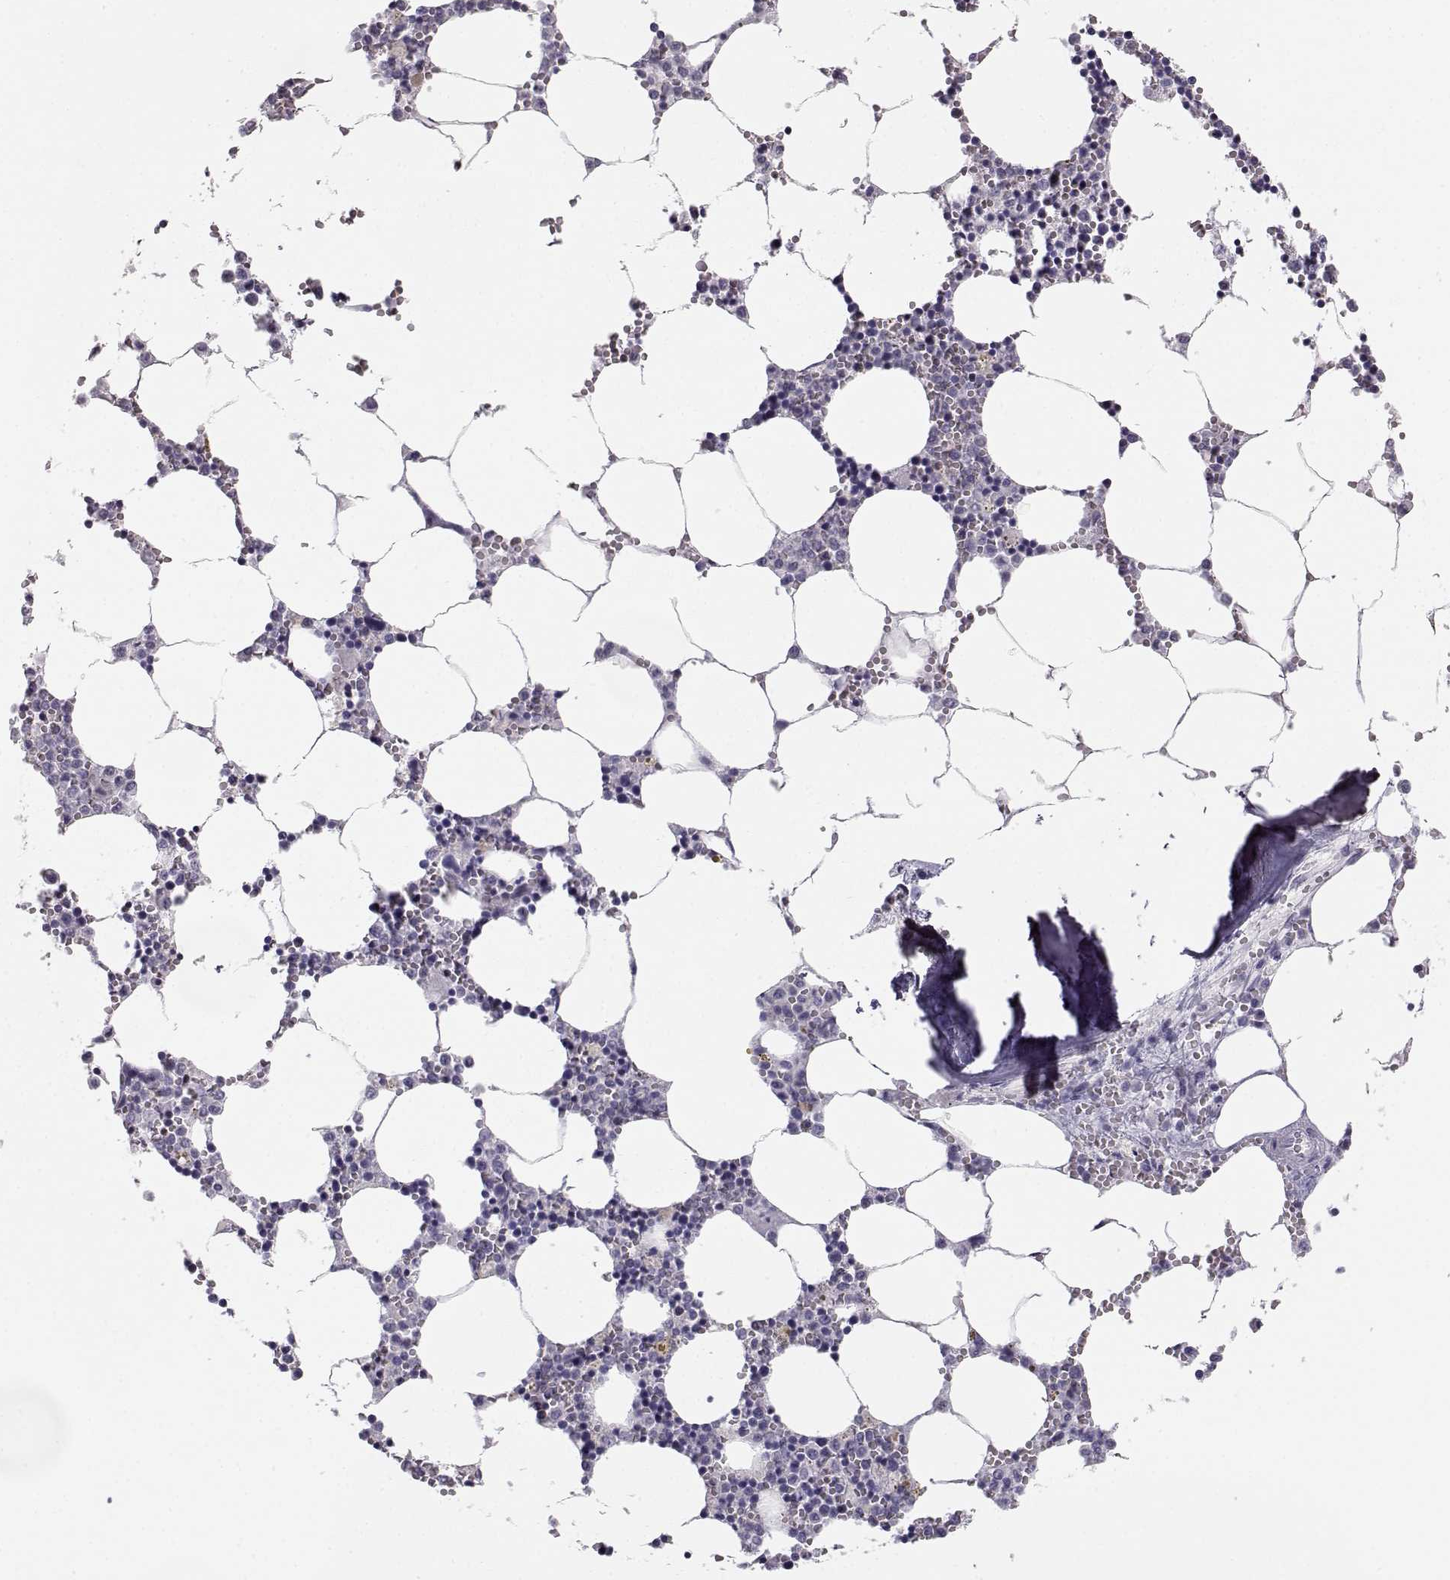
{"staining": {"intensity": "negative", "quantity": "none", "location": "none"}, "tissue": "bone marrow", "cell_type": "Hematopoietic cells", "image_type": "normal", "snomed": [{"axis": "morphology", "description": "Normal tissue, NOS"}, {"axis": "topography", "description": "Bone marrow"}], "caption": "Immunohistochemistry (IHC) of benign bone marrow displays no staining in hematopoietic cells.", "gene": "MYCBPAP", "patient": {"sex": "female", "age": 64}}